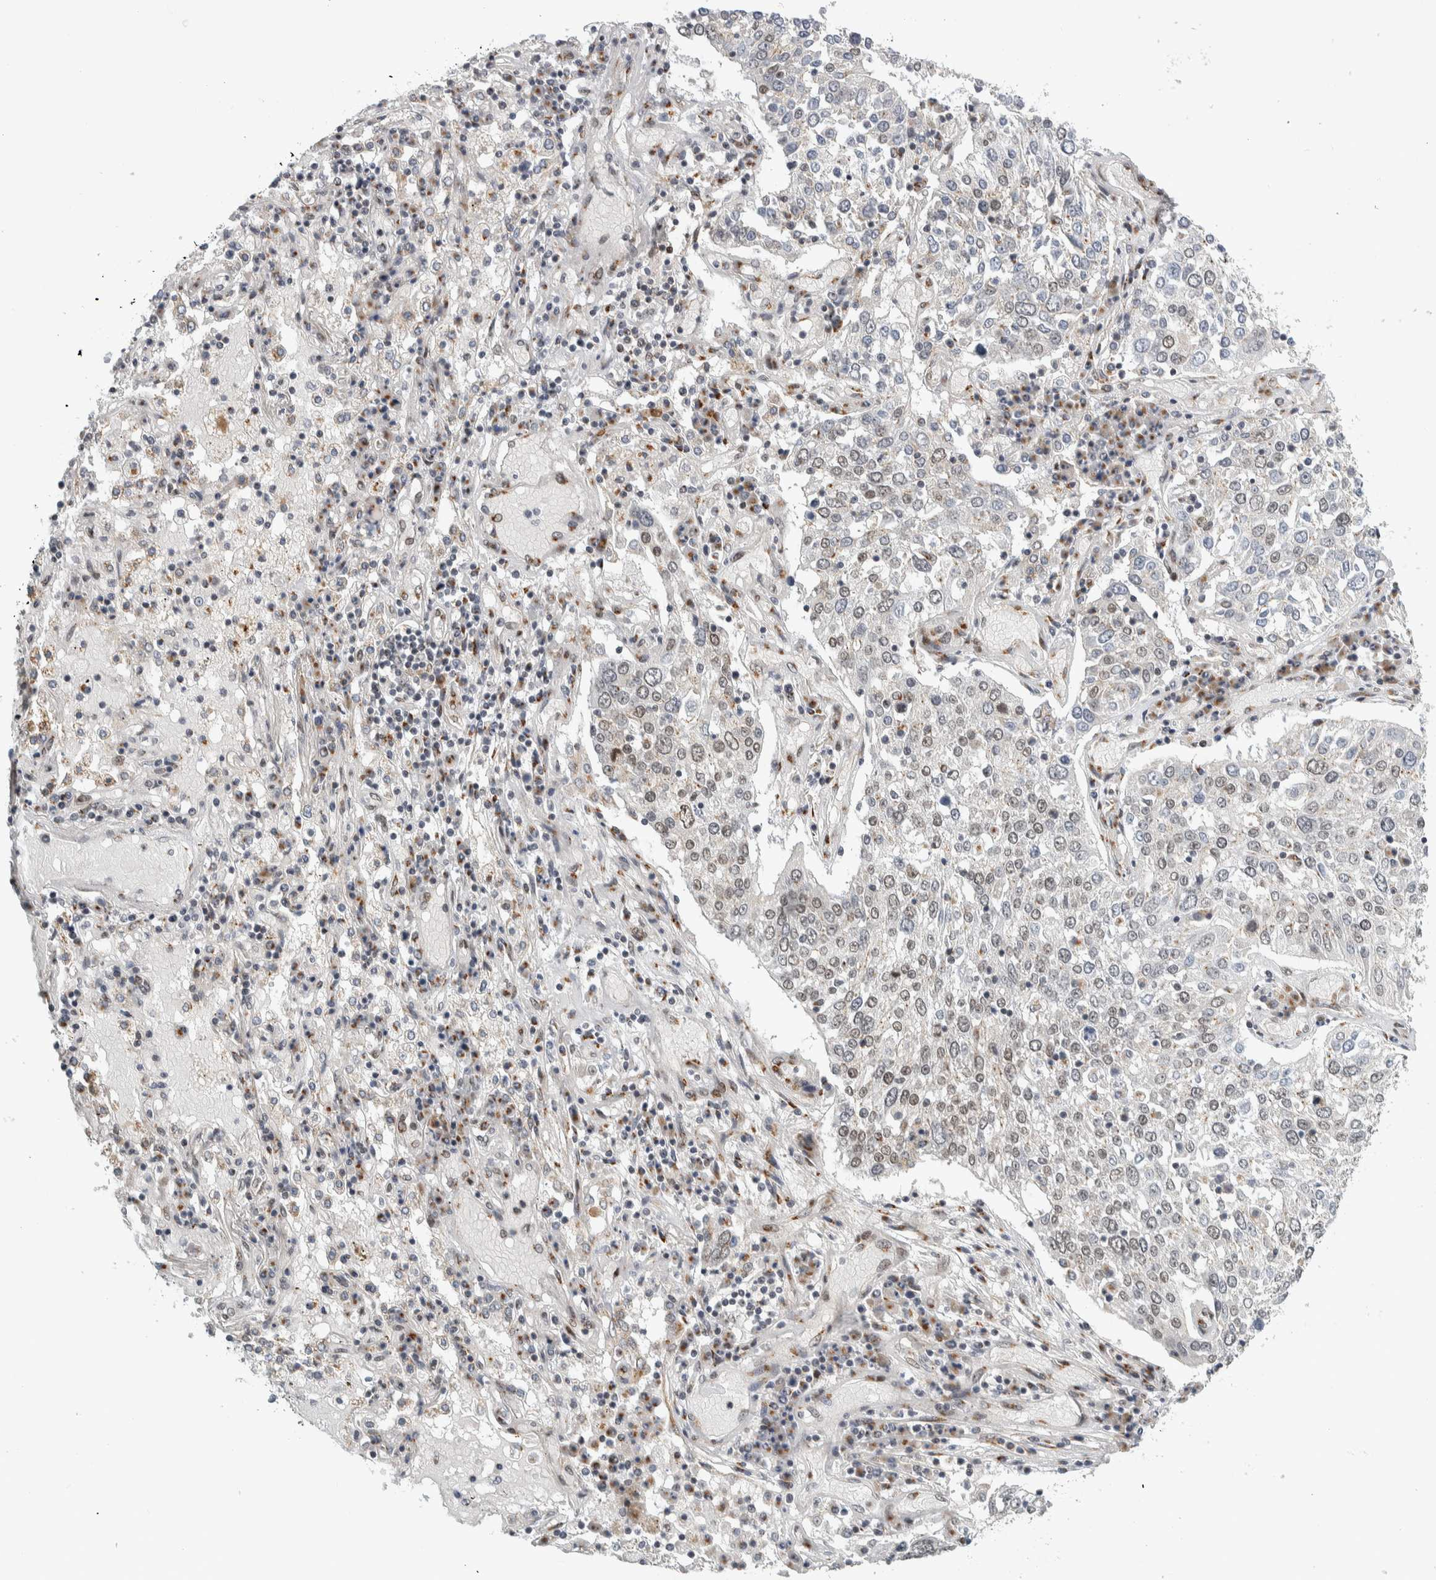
{"staining": {"intensity": "weak", "quantity": "<25%", "location": "nuclear"}, "tissue": "lung cancer", "cell_type": "Tumor cells", "image_type": "cancer", "snomed": [{"axis": "morphology", "description": "Squamous cell carcinoma, NOS"}, {"axis": "topography", "description": "Lung"}], "caption": "An image of squamous cell carcinoma (lung) stained for a protein exhibits no brown staining in tumor cells.", "gene": "ZMYND8", "patient": {"sex": "male", "age": 65}}